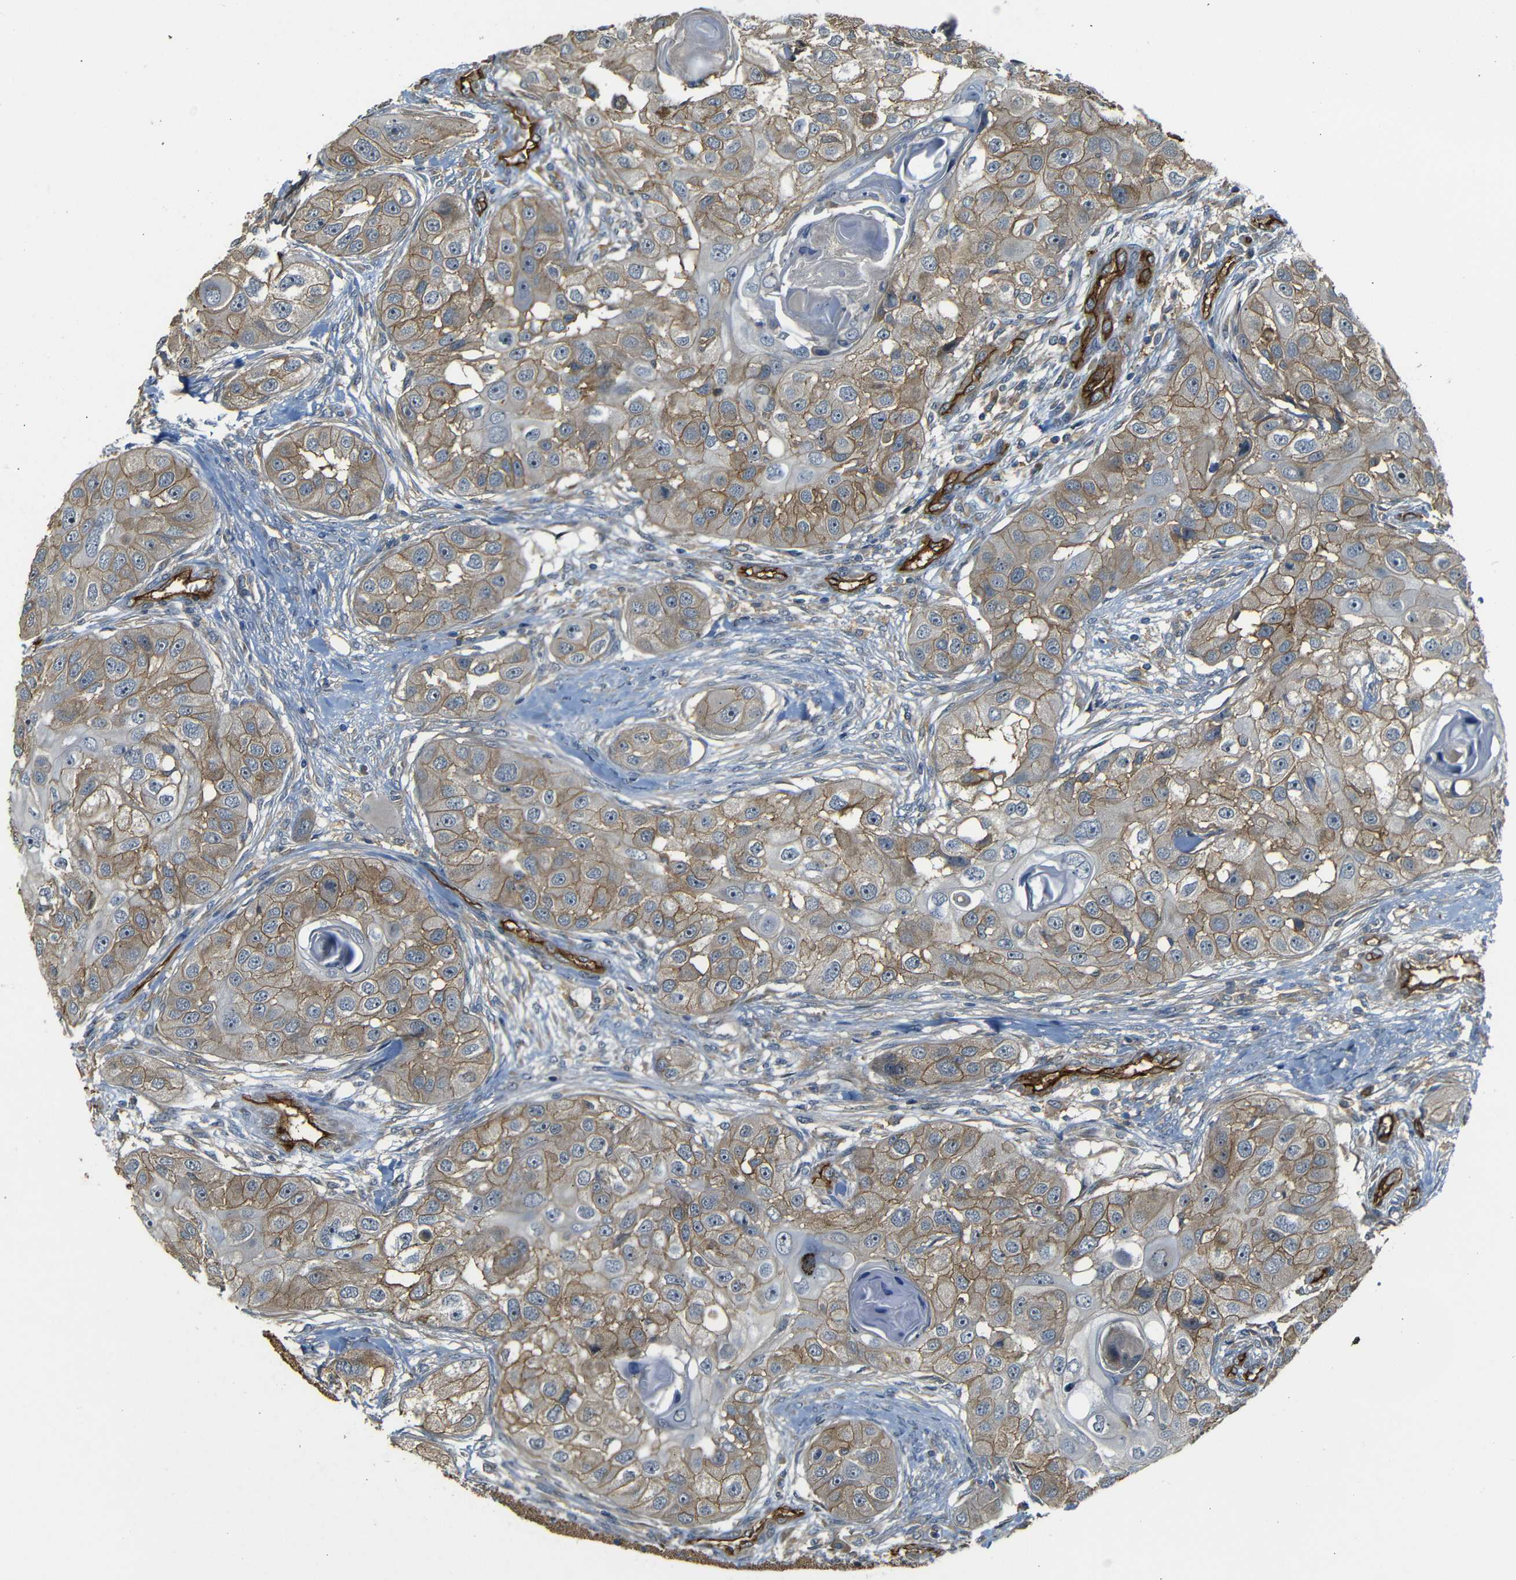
{"staining": {"intensity": "moderate", "quantity": ">75%", "location": "cytoplasmic/membranous"}, "tissue": "head and neck cancer", "cell_type": "Tumor cells", "image_type": "cancer", "snomed": [{"axis": "morphology", "description": "Normal tissue, NOS"}, {"axis": "morphology", "description": "Squamous cell carcinoma, NOS"}, {"axis": "topography", "description": "Skeletal muscle"}, {"axis": "topography", "description": "Head-Neck"}], "caption": "Squamous cell carcinoma (head and neck) was stained to show a protein in brown. There is medium levels of moderate cytoplasmic/membranous expression in about >75% of tumor cells.", "gene": "RELL1", "patient": {"sex": "male", "age": 51}}